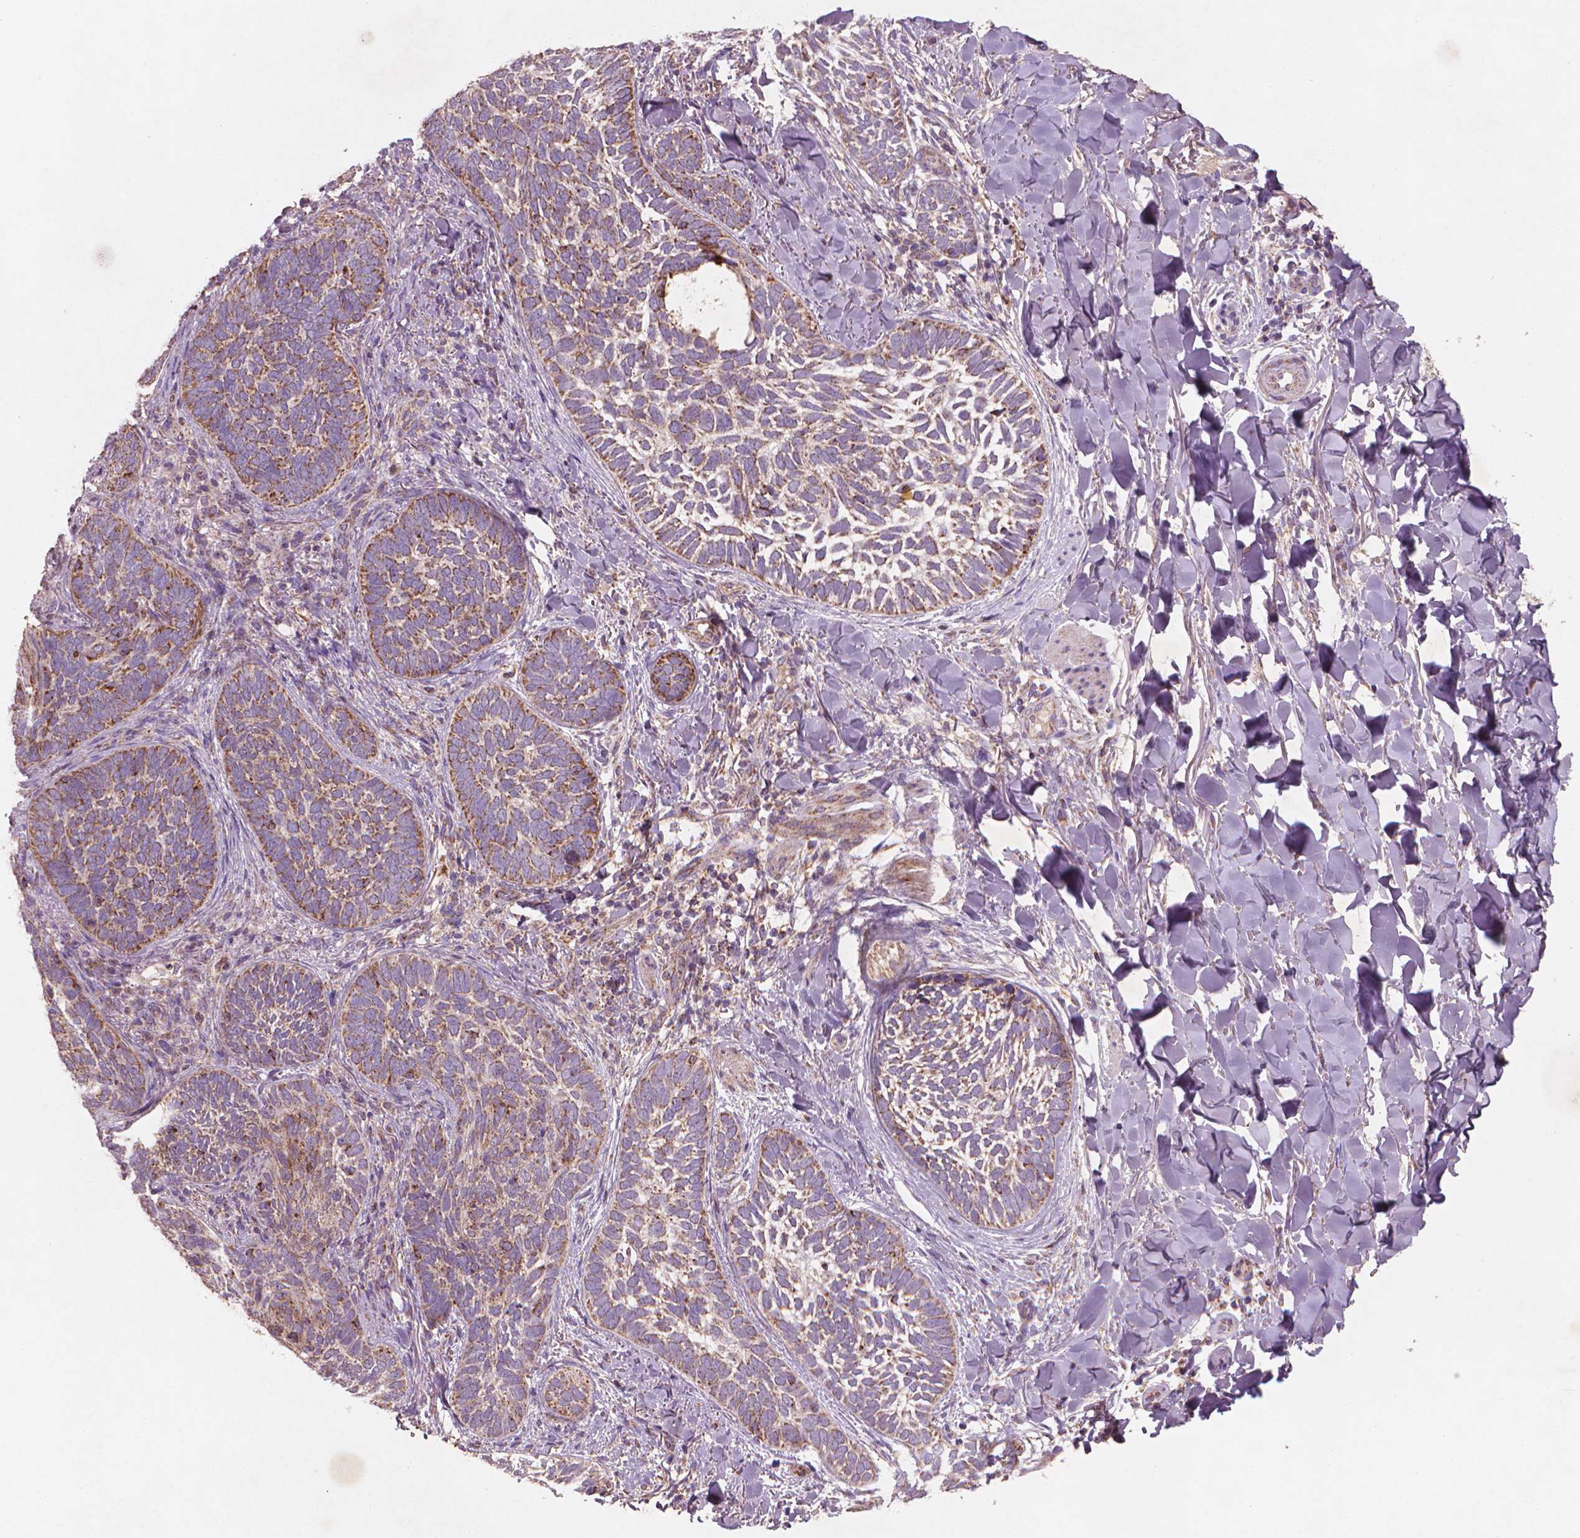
{"staining": {"intensity": "moderate", "quantity": "25%-75%", "location": "cytoplasmic/membranous"}, "tissue": "skin cancer", "cell_type": "Tumor cells", "image_type": "cancer", "snomed": [{"axis": "morphology", "description": "Normal tissue, NOS"}, {"axis": "morphology", "description": "Basal cell carcinoma"}, {"axis": "topography", "description": "Skin"}], "caption": "Immunohistochemical staining of basal cell carcinoma (skin) shows medium levels of moderate cytoplasmic/membranous protein positivity in about 25%-75% of tumor cells. (Stains: DAB (3,3'-diaminobenzidine) in brown, nuclei in blue, Microscopy: brightfield microscopy at high magnification).", "gene": "NLRX1", "patient": {"sex": "male", "age": 46}}